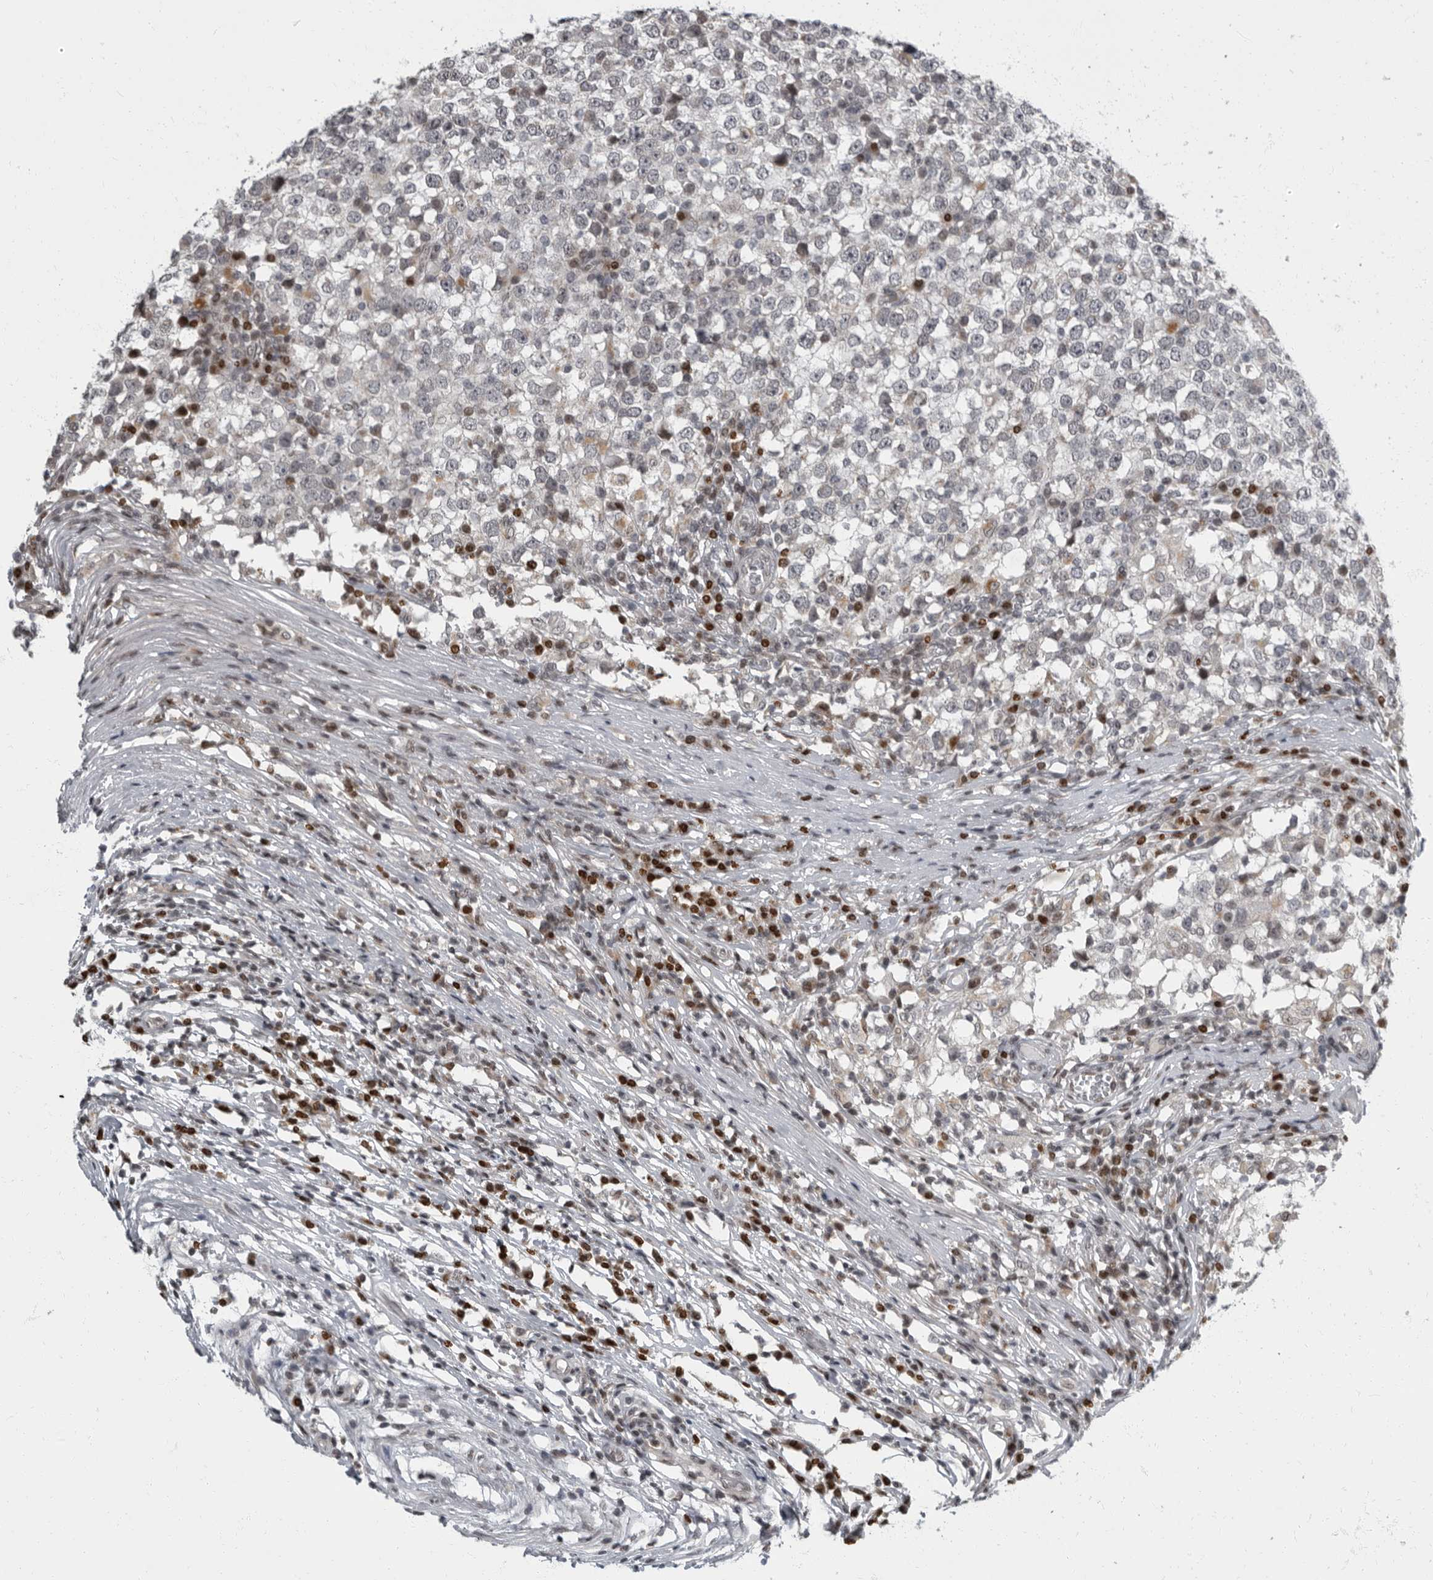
{"staining": {"intensity": "negative", "quantity": "none", "location": "none"}, "tissue": "testis cancer", "cell_type": "Tumor cells", "image_type": "cancer", "snomed": [{"axis": "morphology", "description": "Seminoma, NOS"}, {"axis": "topography", "description": "Testis"}], "caption": "Tumor cells show no significant protein positivity in testis cancer (seminoma).", "gene": "EVI5", "patient": {"sex": "male", "age": 65}}